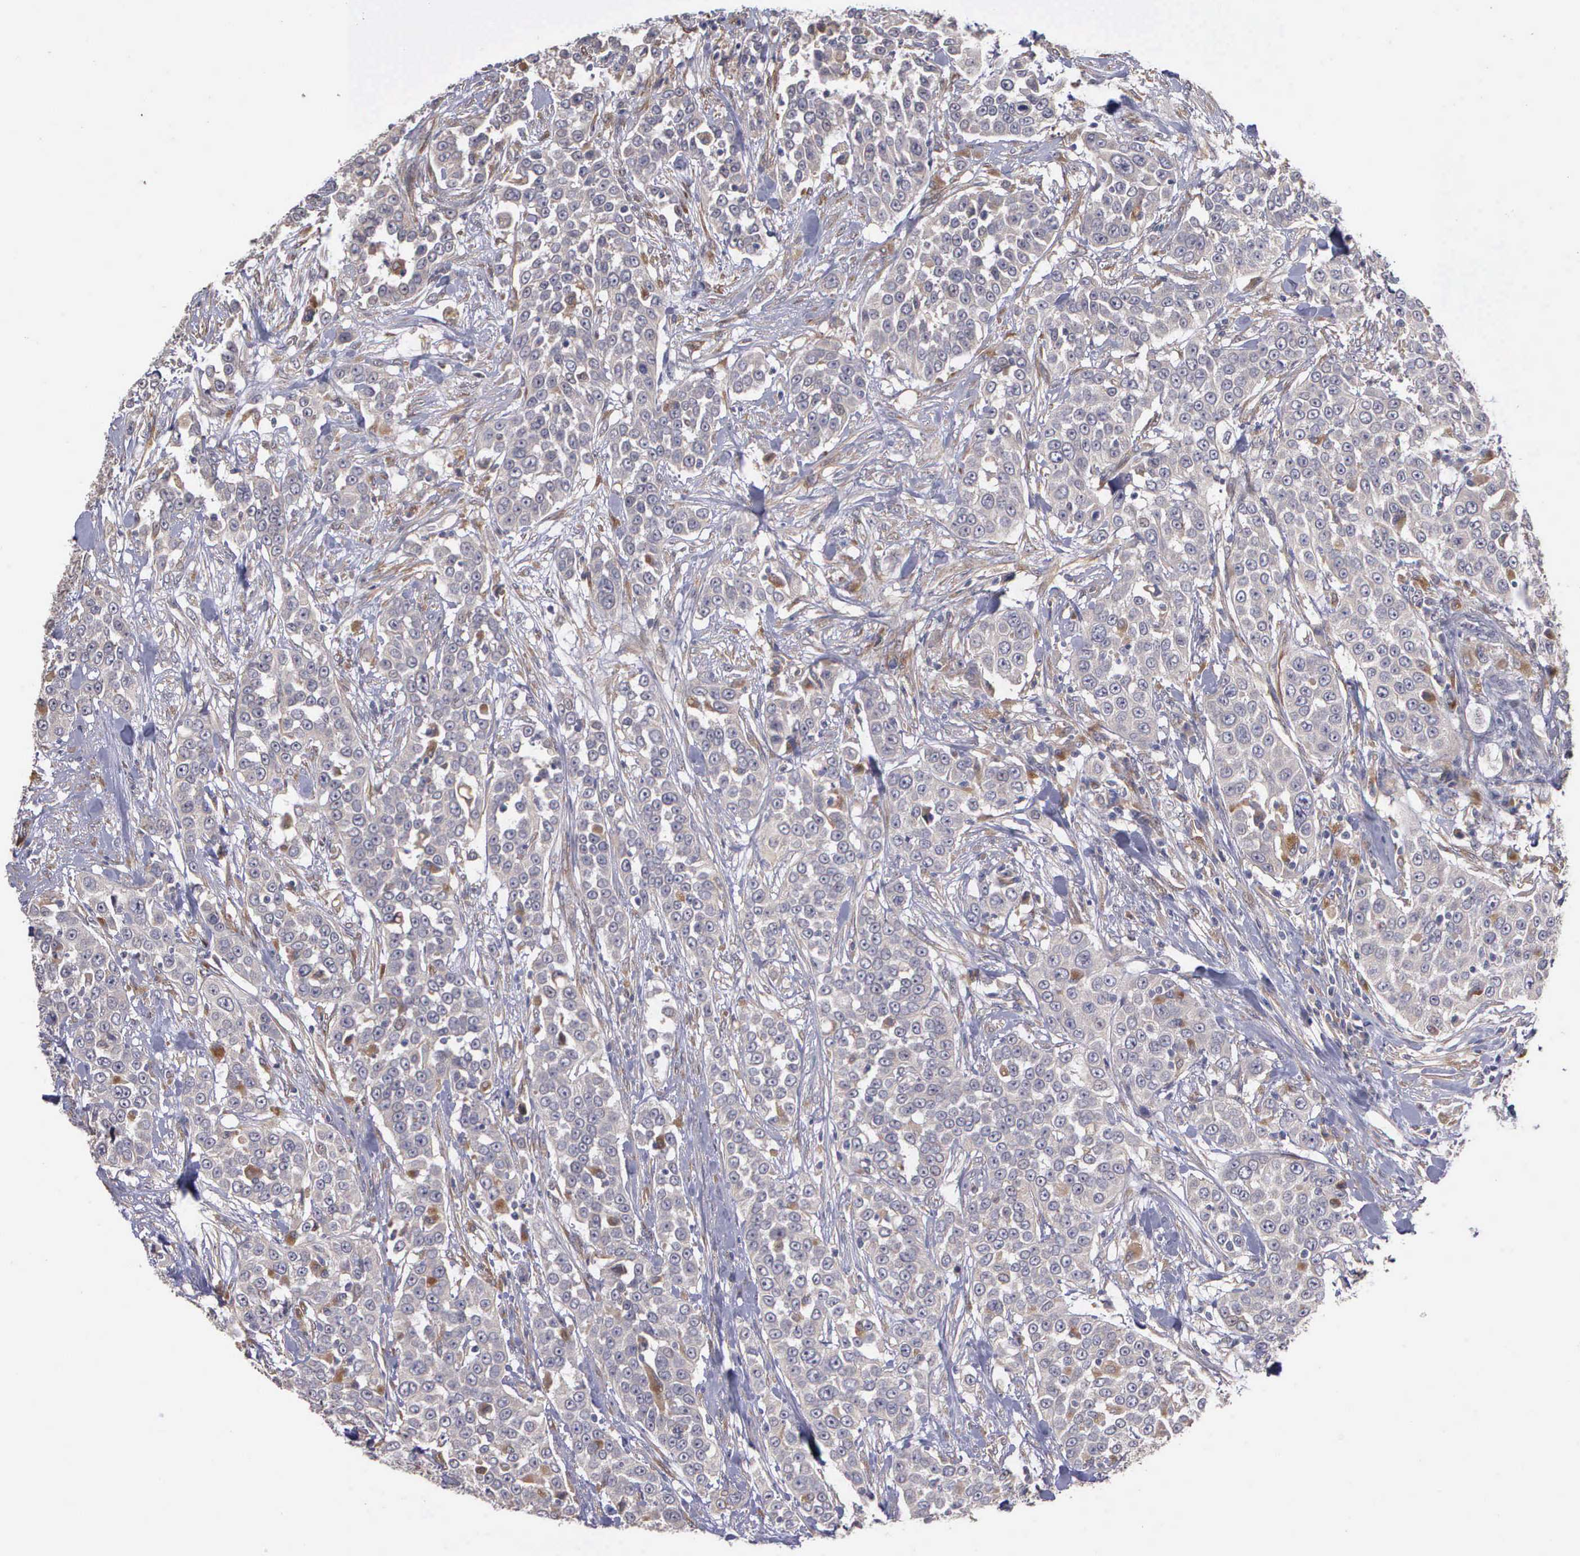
{"staining": {"intensity": "negative", "quantity": "none", "location": "none"}, "tissue": "urothelial cancer", "cell_type": "Tumor cells", "image_type": "cancer", "snomed": [{"axis": "morphology", "description": "Urothelial carcinoma, High grade"}, {"axis": "topography", "description": "Urinary bladder"}], "caption": "The image reveals no significant staining in tumor cells of urothelial carcinoma (high-grade).", "gene": "RTL10", "patient": {"sex": "female", "age": 80}}